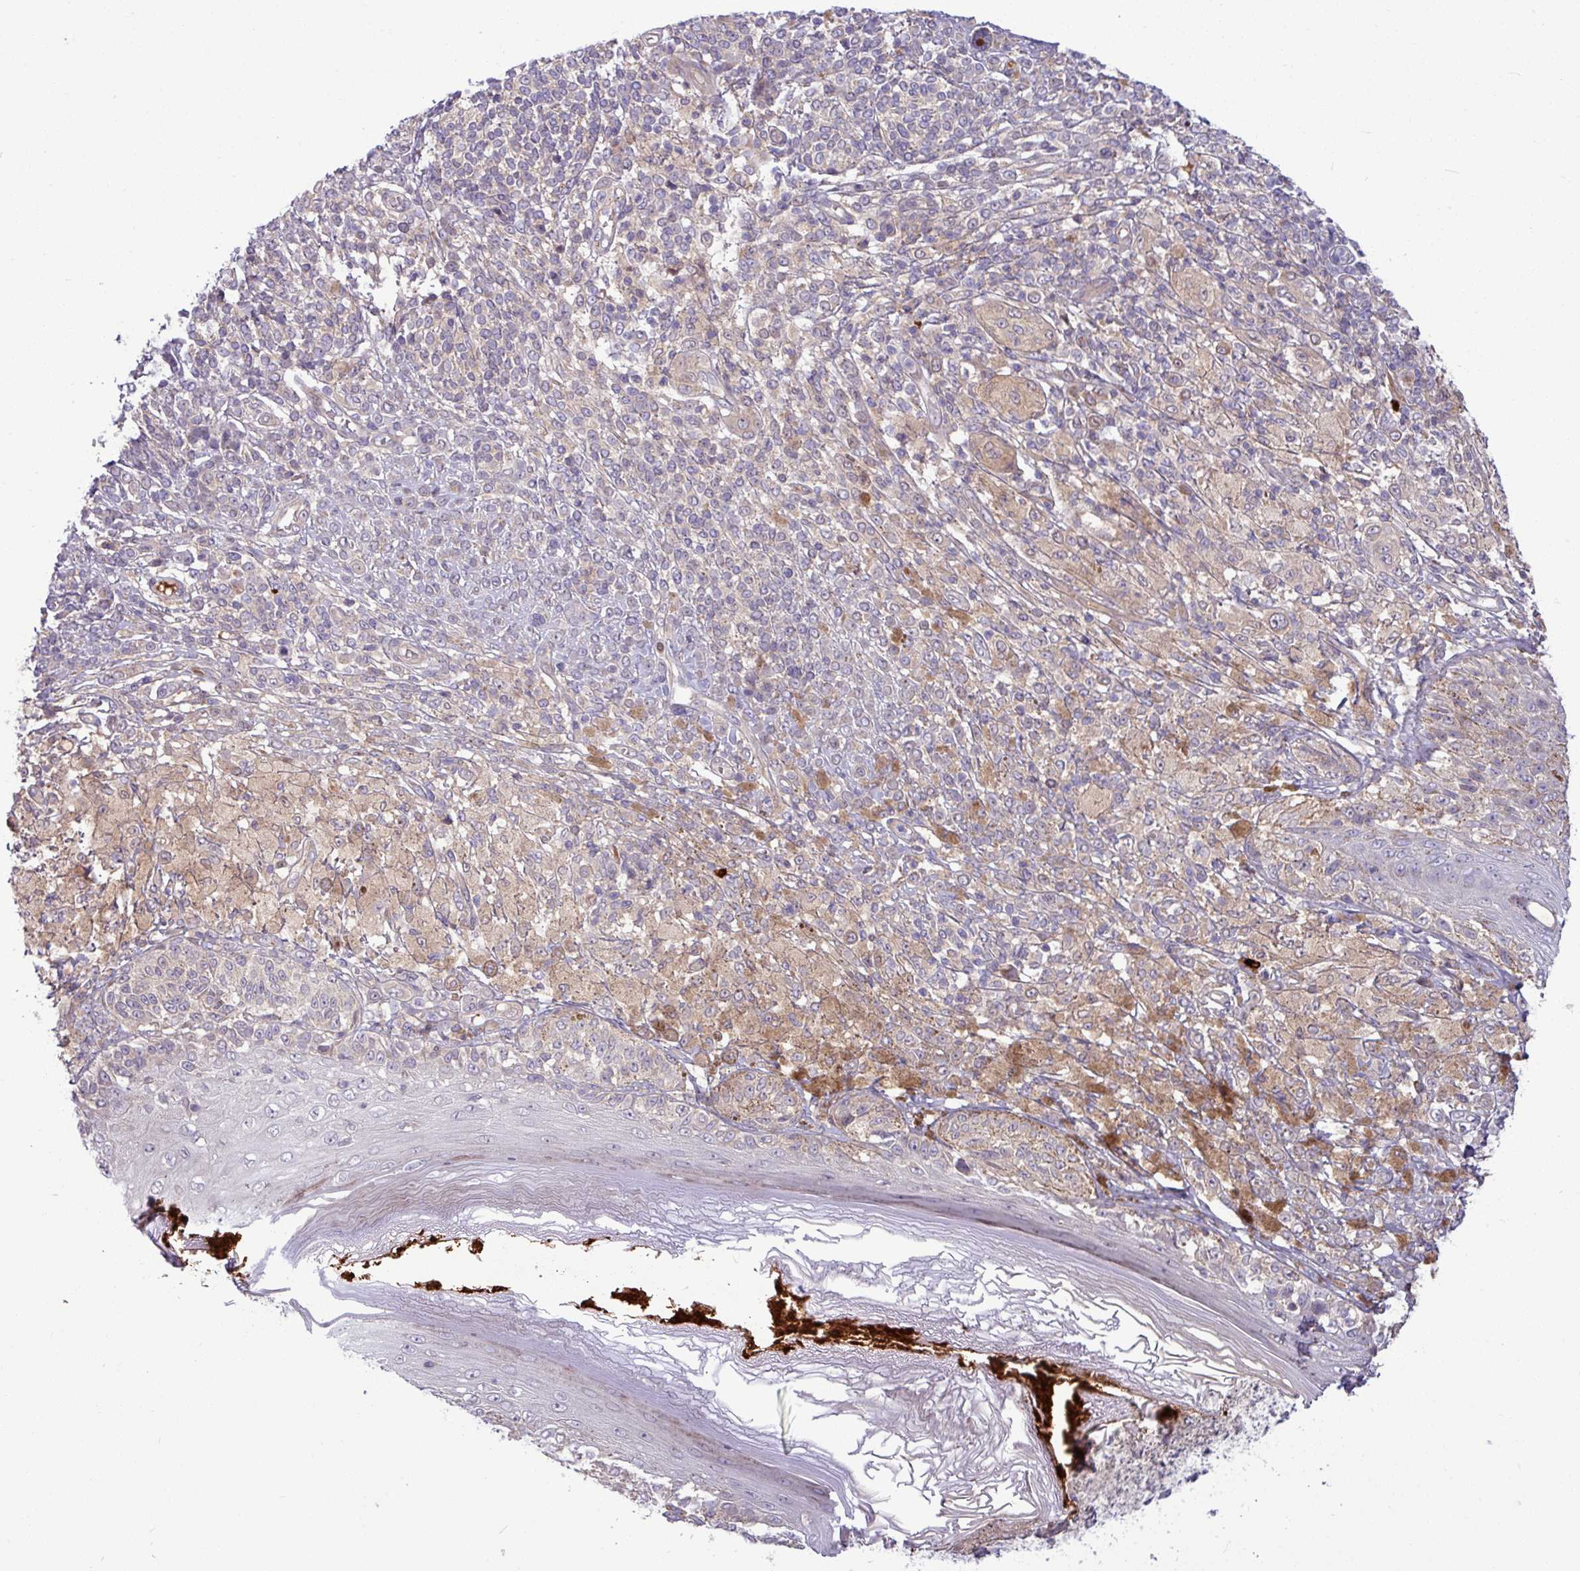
{"staining": {"intensity": "negative", "quantity": "none", "location": "none"}, "tissue": "melanoma", "cell_type": "Tumor cells", "image_type": "cancer", "snomed": [{"axis": "morphology", "description": "Malignant melanoma, NOS"}, {"axis": "topography", "description": "Skin"}], "caption": "This is an immunohistochemistry (IHC) histopathology image of melanoma. There is no expression in tumor cells.", "gene": "B4GALNT4", "patient": {"sex": "male", "age": 42}}